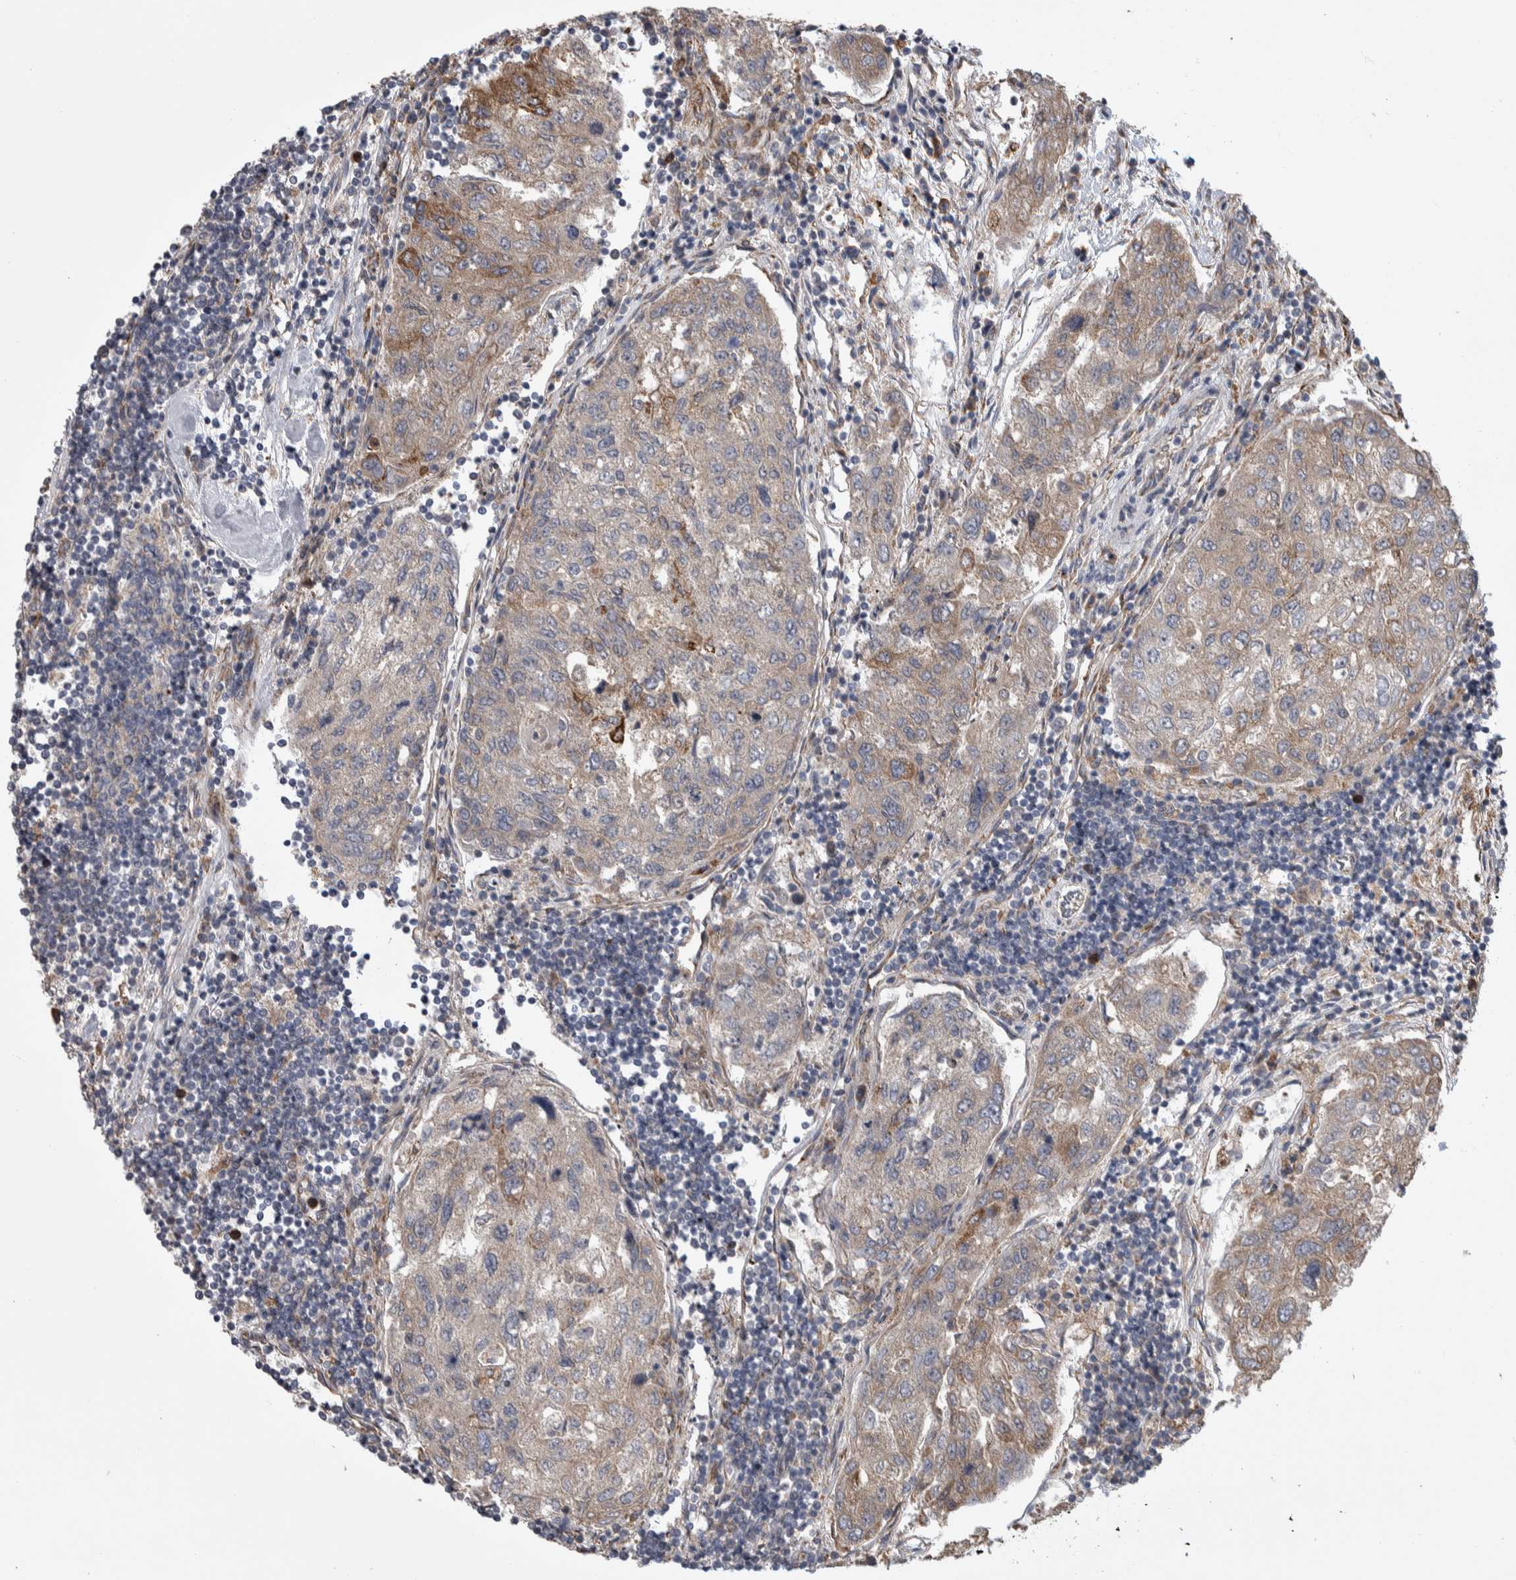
{"staining": {"intensity": "weak", "quantity": "25%-75%", "location": "cytoplasmic/membranous"}, "tissue": "urothelial cancer", "cell_type": "Tumor cells", "image_type": "cancer", "snomed": [{"axis": "morphology", "description": "Urothelial carcinoma, High grade"}, {"axis": "topography", "description": "Lymph node"}, {"axis": "topography", "description": "Urinary bladder"}], "caption": "An image showing weak cytoplasmic/membranous staining in approximately 25%-75% of tumor cells in high-grade urothelial carcinoma, as visualized by brown immunohistochemical staining.", "gene": "IBTK", "patient": {"sex": "male", "age": 51}}